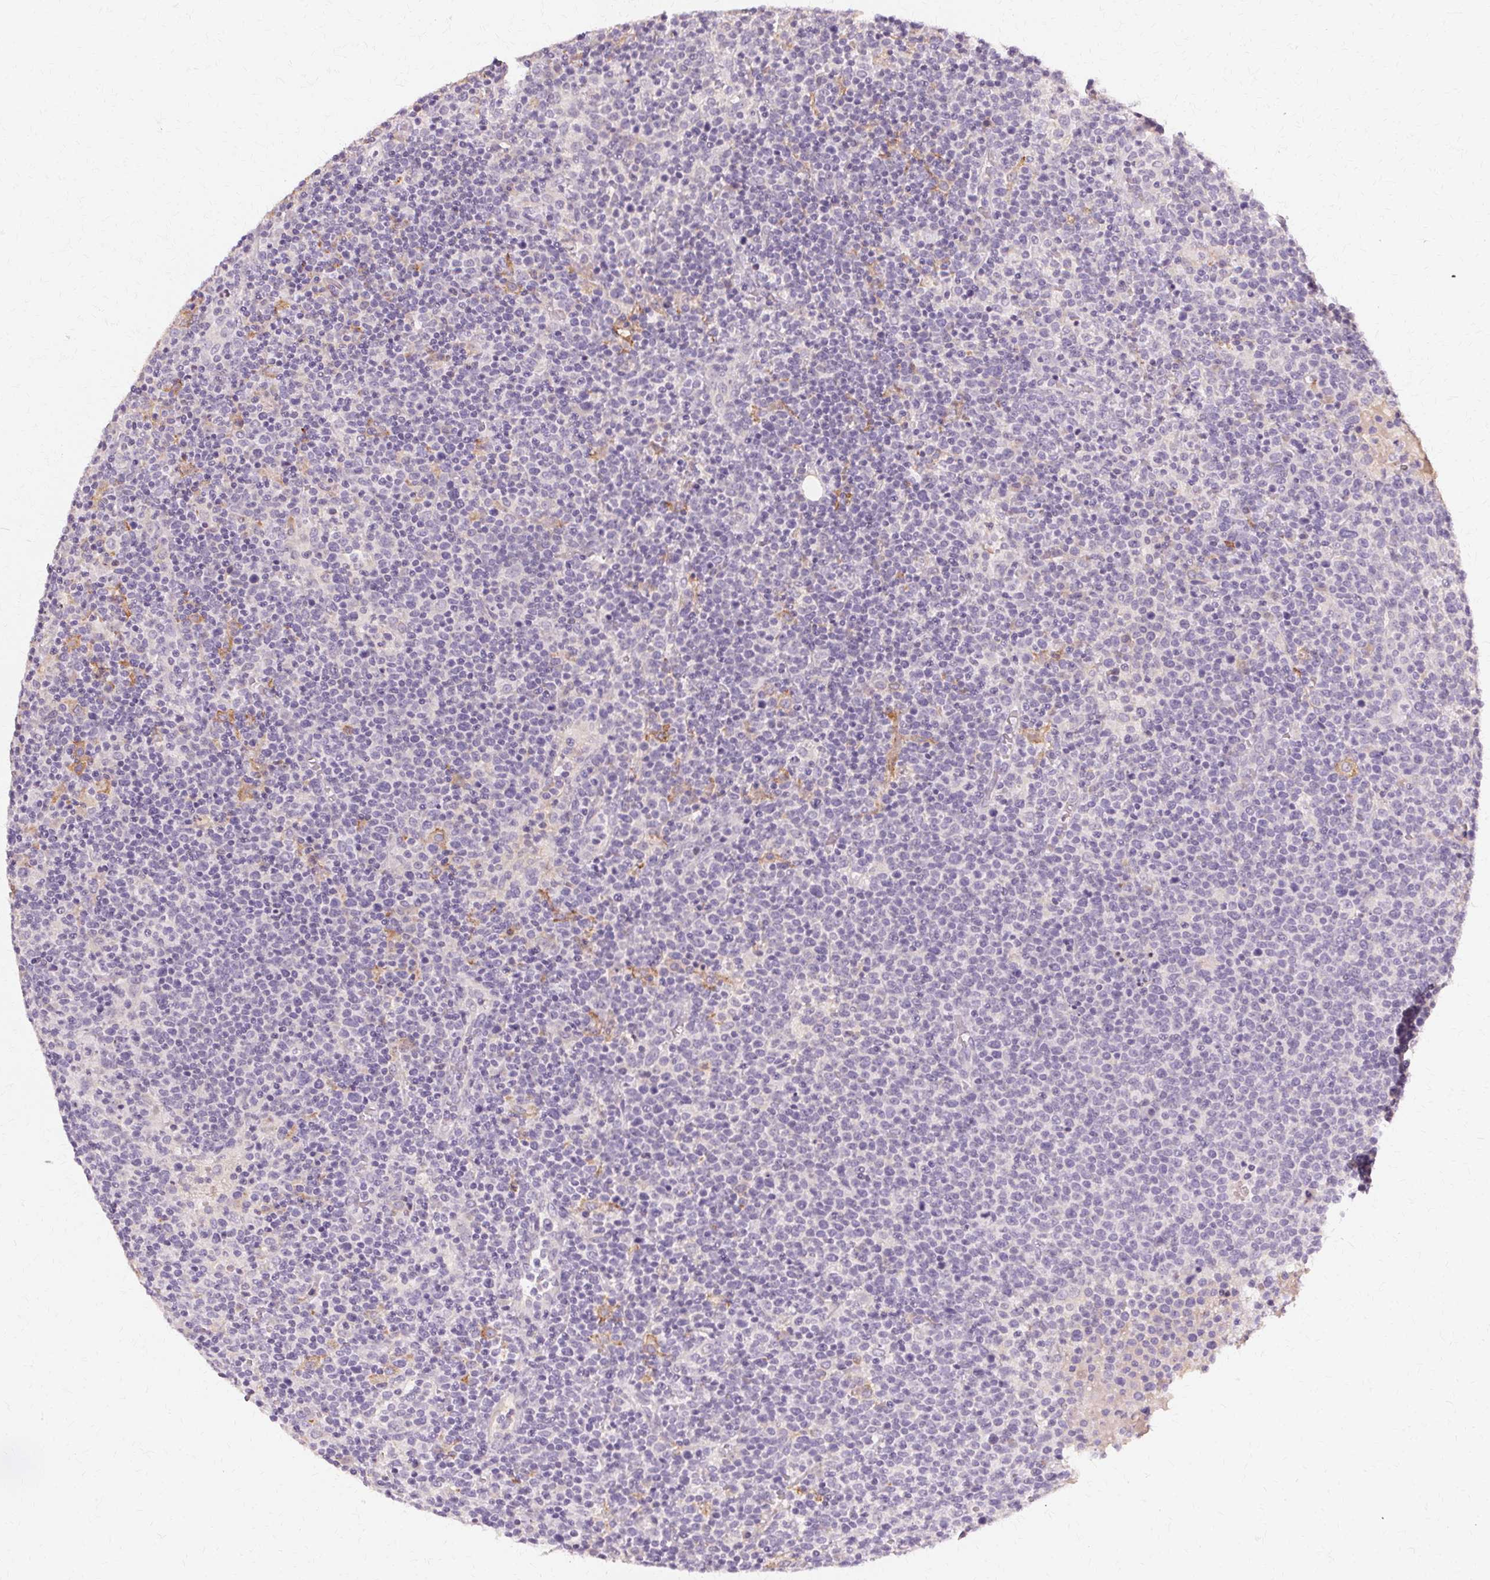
{"staining": {"intensity": "negative", "quantity": "none", "location": "none"}, "tissue": "lymphoma", "cell_type": "Tumor cells", "image_type": "cancer", "snomed": [{"axis": "morphology", "description": "Malignant lymphoma, non-Hodgkin's type, High grade"}, {"axis": "topography", "description": "Lymph node"}], "caption": "DAB immunohistochemical staining of lymphoma exhibits no significant expression in tumor cells. (DAB immunohistochemistry (IHC) with hematoxylin counter stain).", "gene": "IFNGR1", "patient": {"sex": "male", "age": 61}}